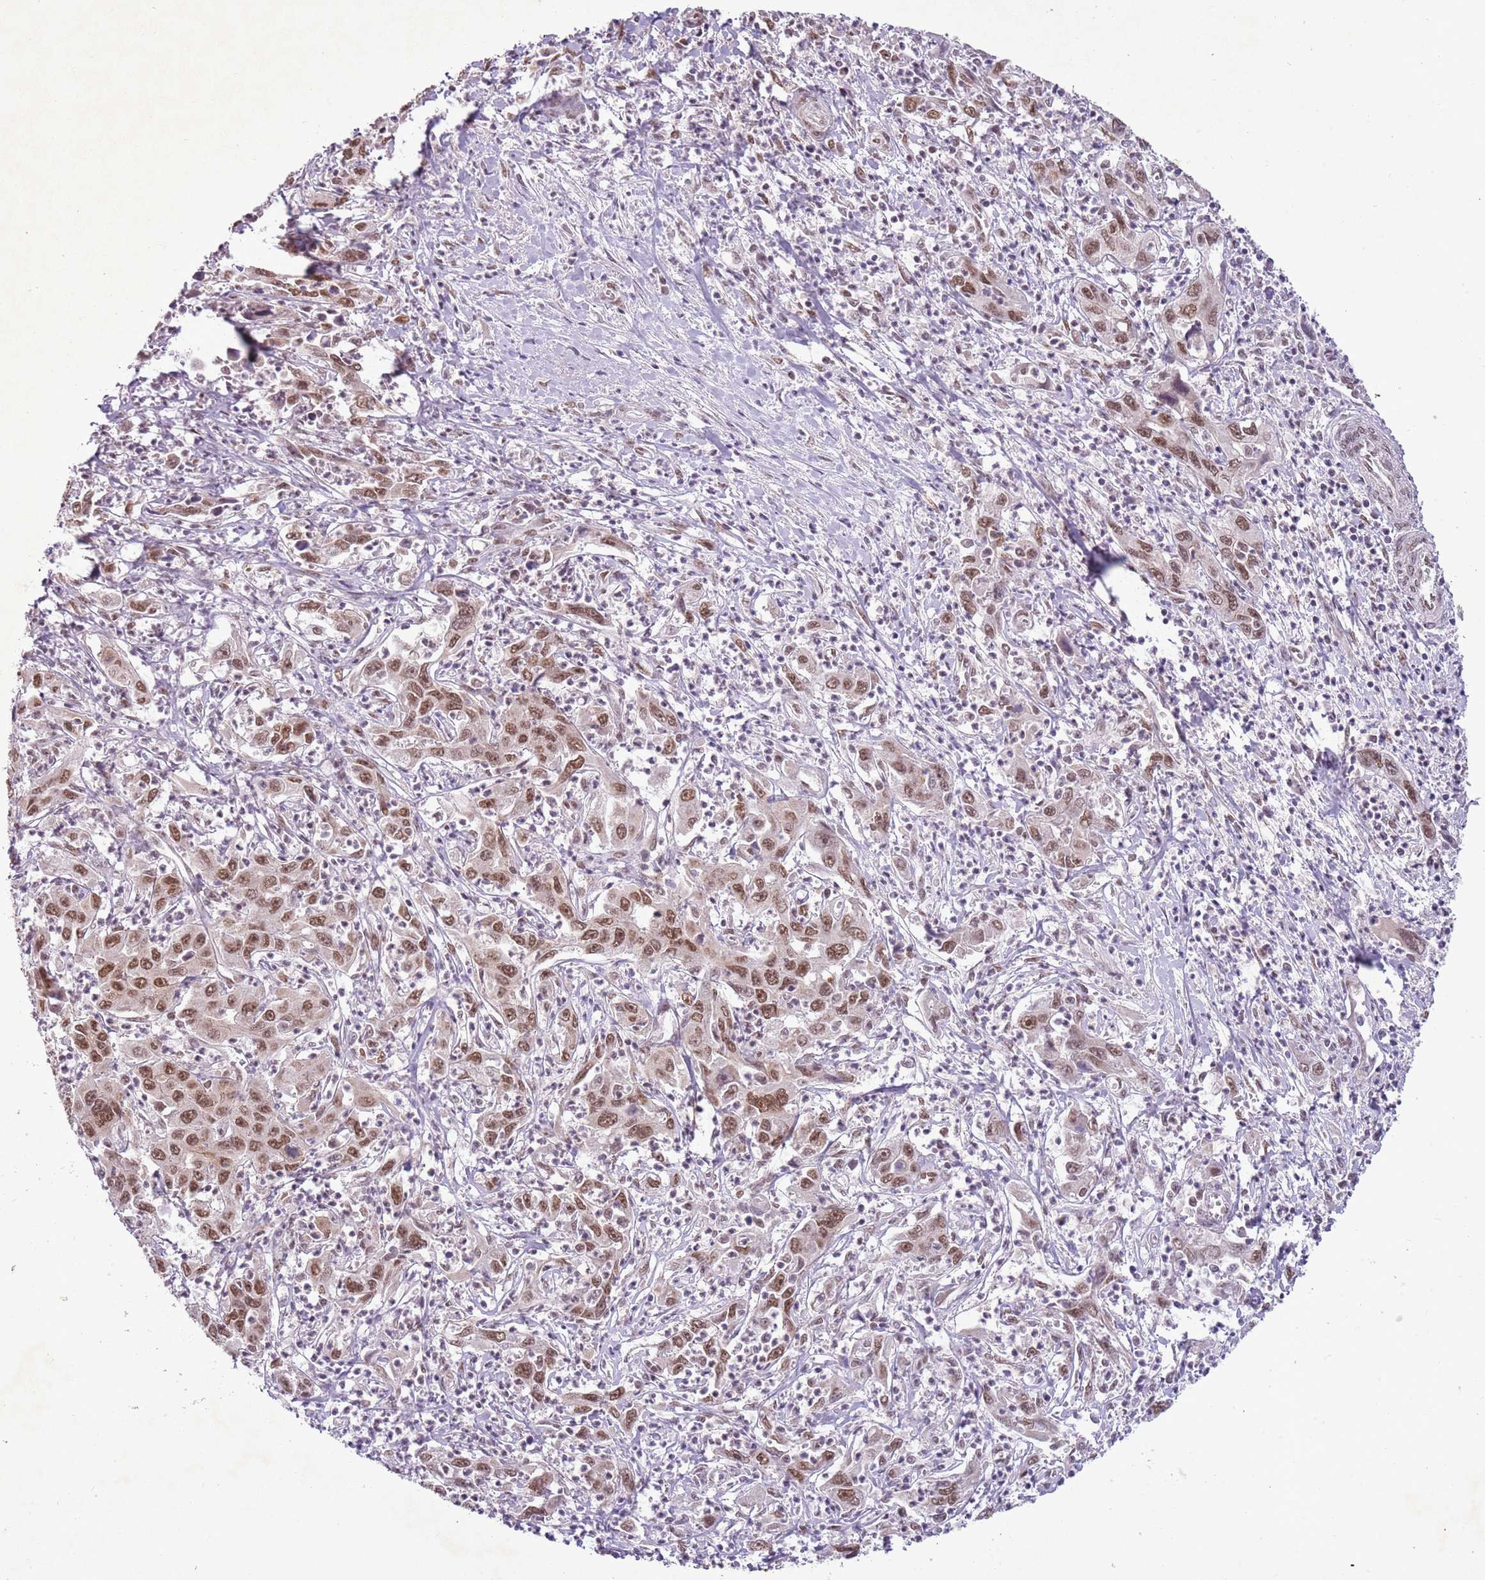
{"staining": {"intensity": "moderate", "quantity": ">75%", "location": "nuclear"}, "tissue": "liver cancer", "cell_type": "Tumor cells", "image_type": "cancer", "snomed": [{"axis": "morphology", "description": "Carcinoma, Hepatocellular, NOS"}, {"axis": "topography", "description": "Liver"}], "caption": "Protein expression analysis of liver cancer (hepatocellular carcinoma) reveals moderate nuclear expression in approximately >75% of tumor cells.", "gene": "FAM120AOS", "patient": {"sex": "male", "age": 63}}